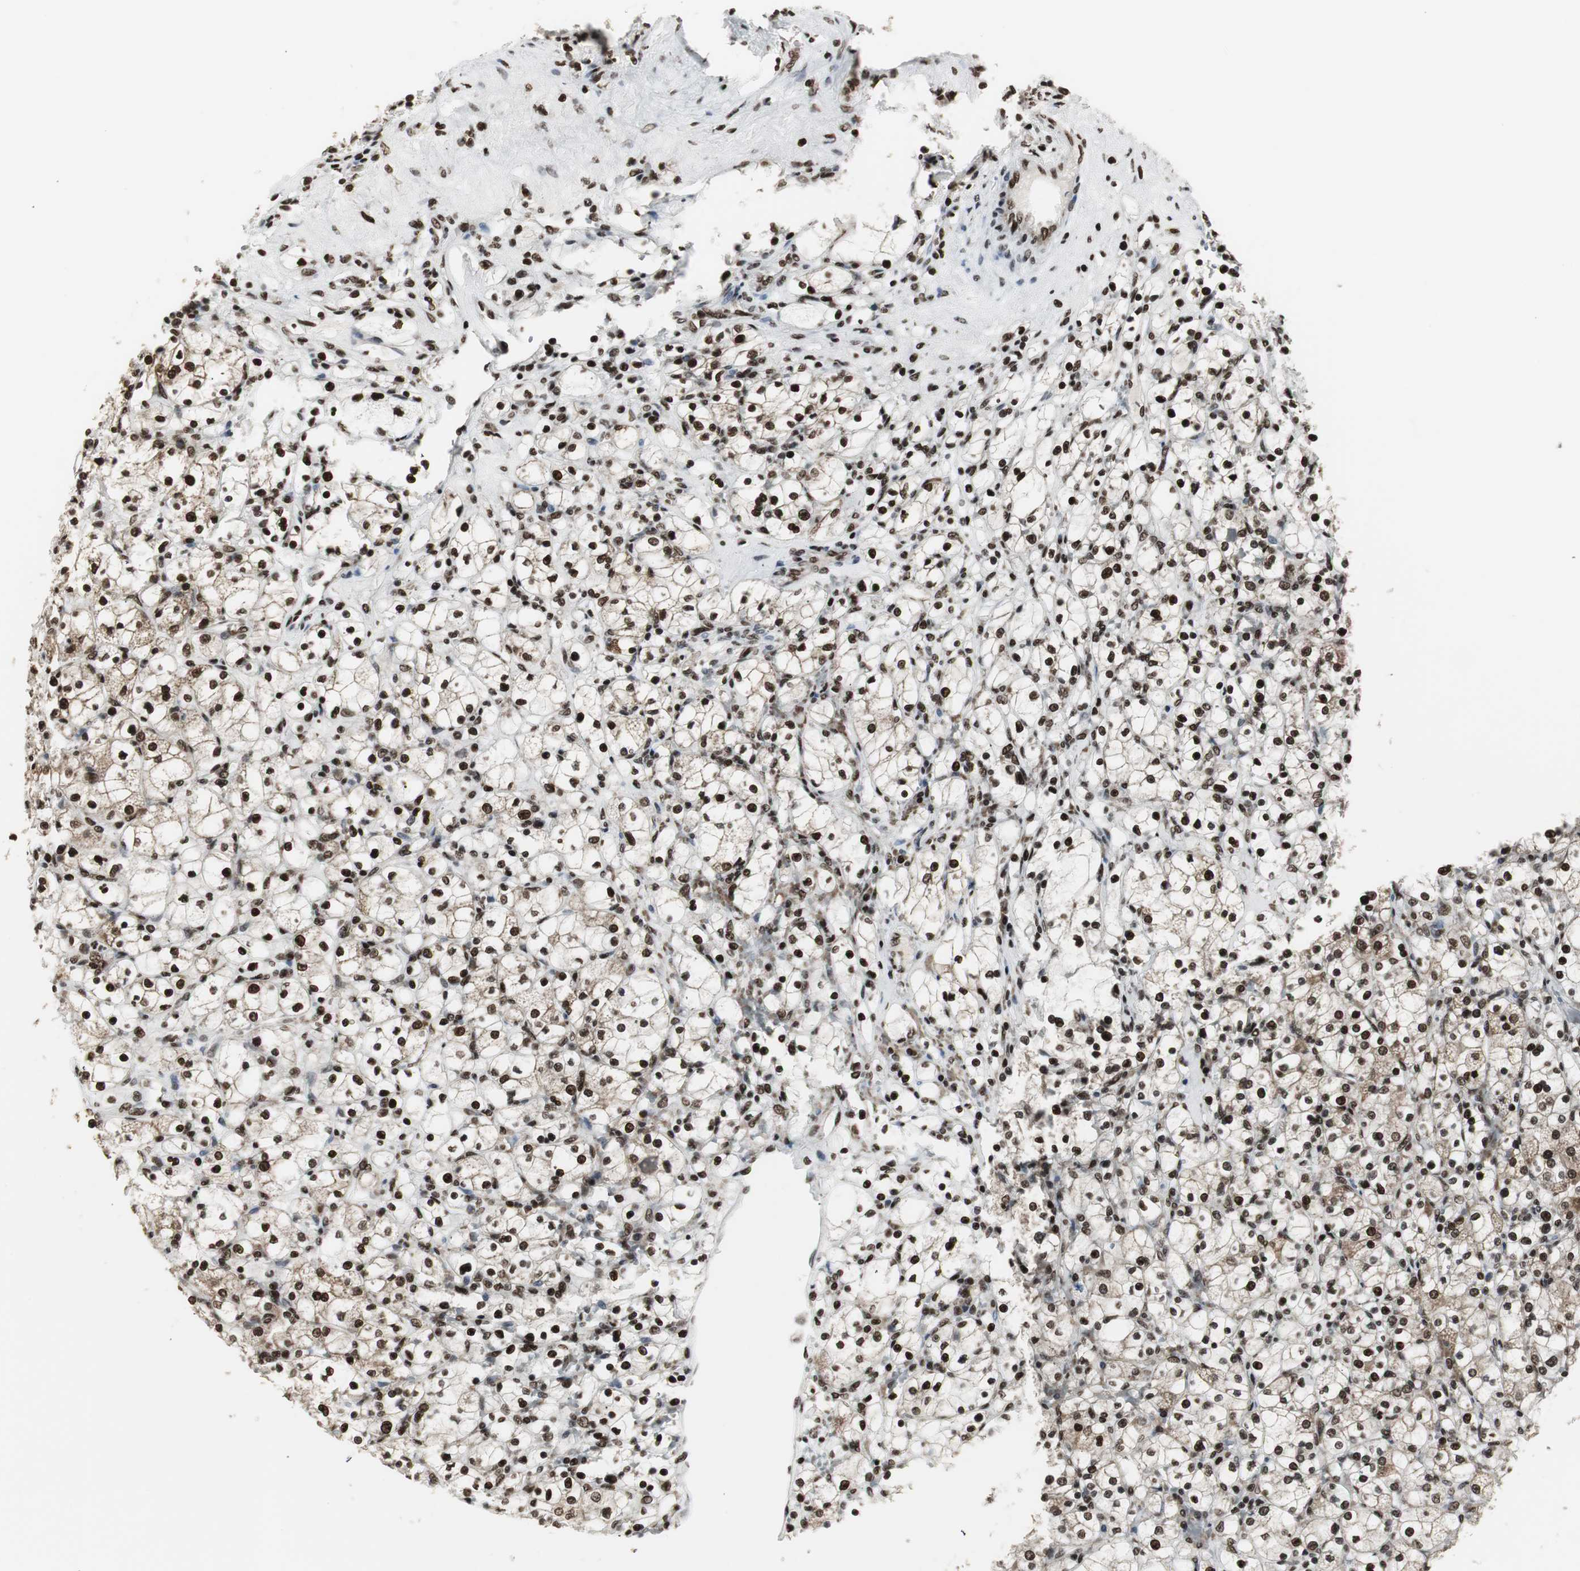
{"staining": {"intensity": "strong", "quantity": ">75%", "location": "nuclear"}, "tissue": "renal cancer", "cell_type": "Tumor cells", "image_type": "cancer", "snomed": [{"axis": "morphology", "description": "Adenocarcinoma, NOS"}, {"axis": "topography", "description": "Kidney"}], "caption": "About >75% of tumor cells in renal cancer show strong nuclear protein staining as visualized by brown immunohistochemical staining.", "gene": "PARN", "patient": {"sex": "female", "age": 83}}